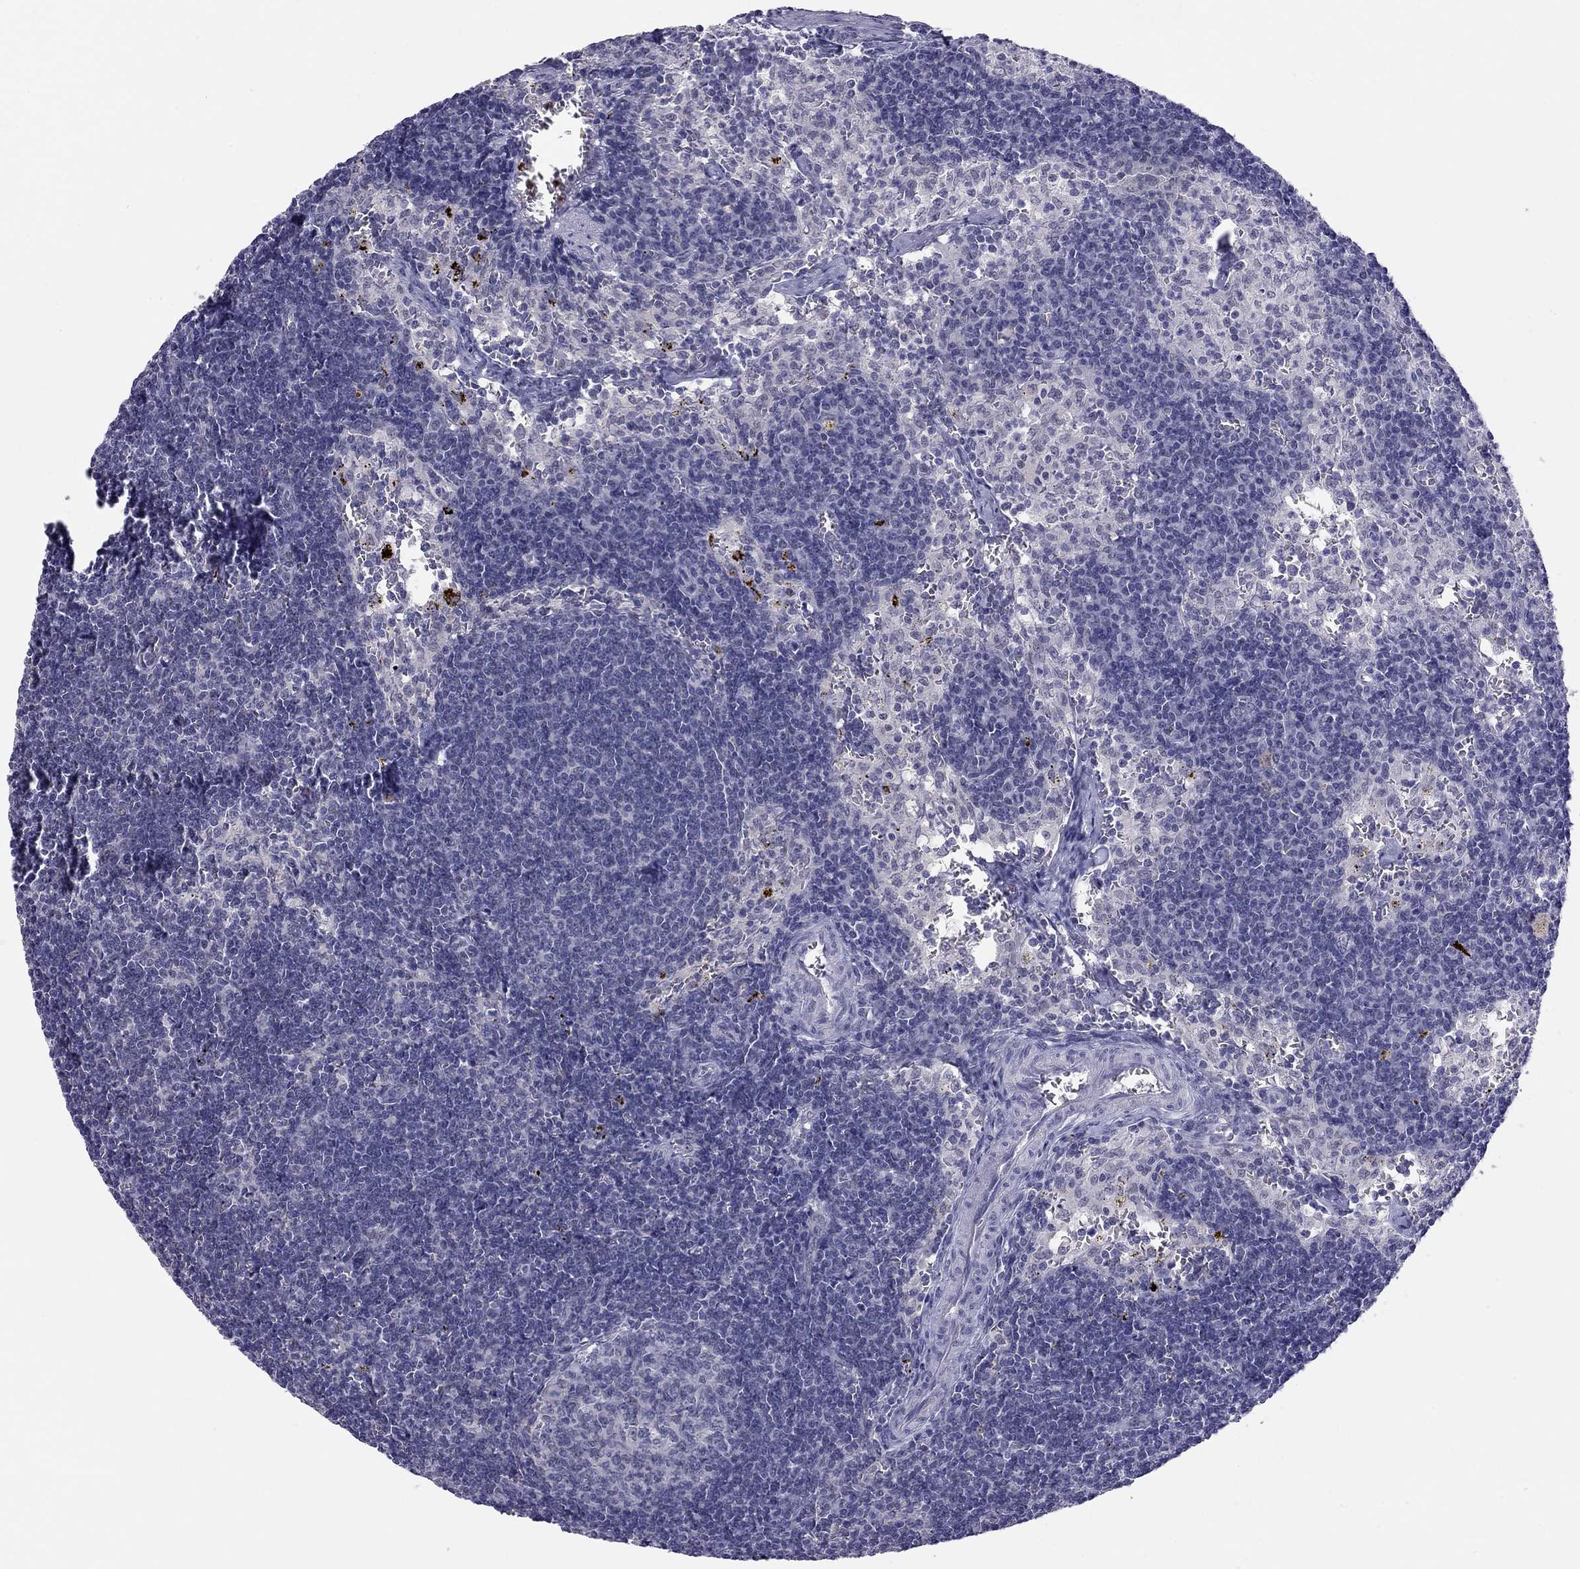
{"staining": {"intensity": "negative", "quantity": "none", "location": "none"}, "tissue": "lymph node", "cell_type": "Germinal center cells", "image_type": "normal", "snomed": [{"axis": "morphology", "description": "Normal tissue, NOS"}, {"axis": "topography", "description": "Lymph node"}], "caption": "Lymph node was stained to show a protein in brown. There is no significant staining in germinal center cells.", "gene": "DOT1L", "patient": {"sex": "female", "age": 52}}